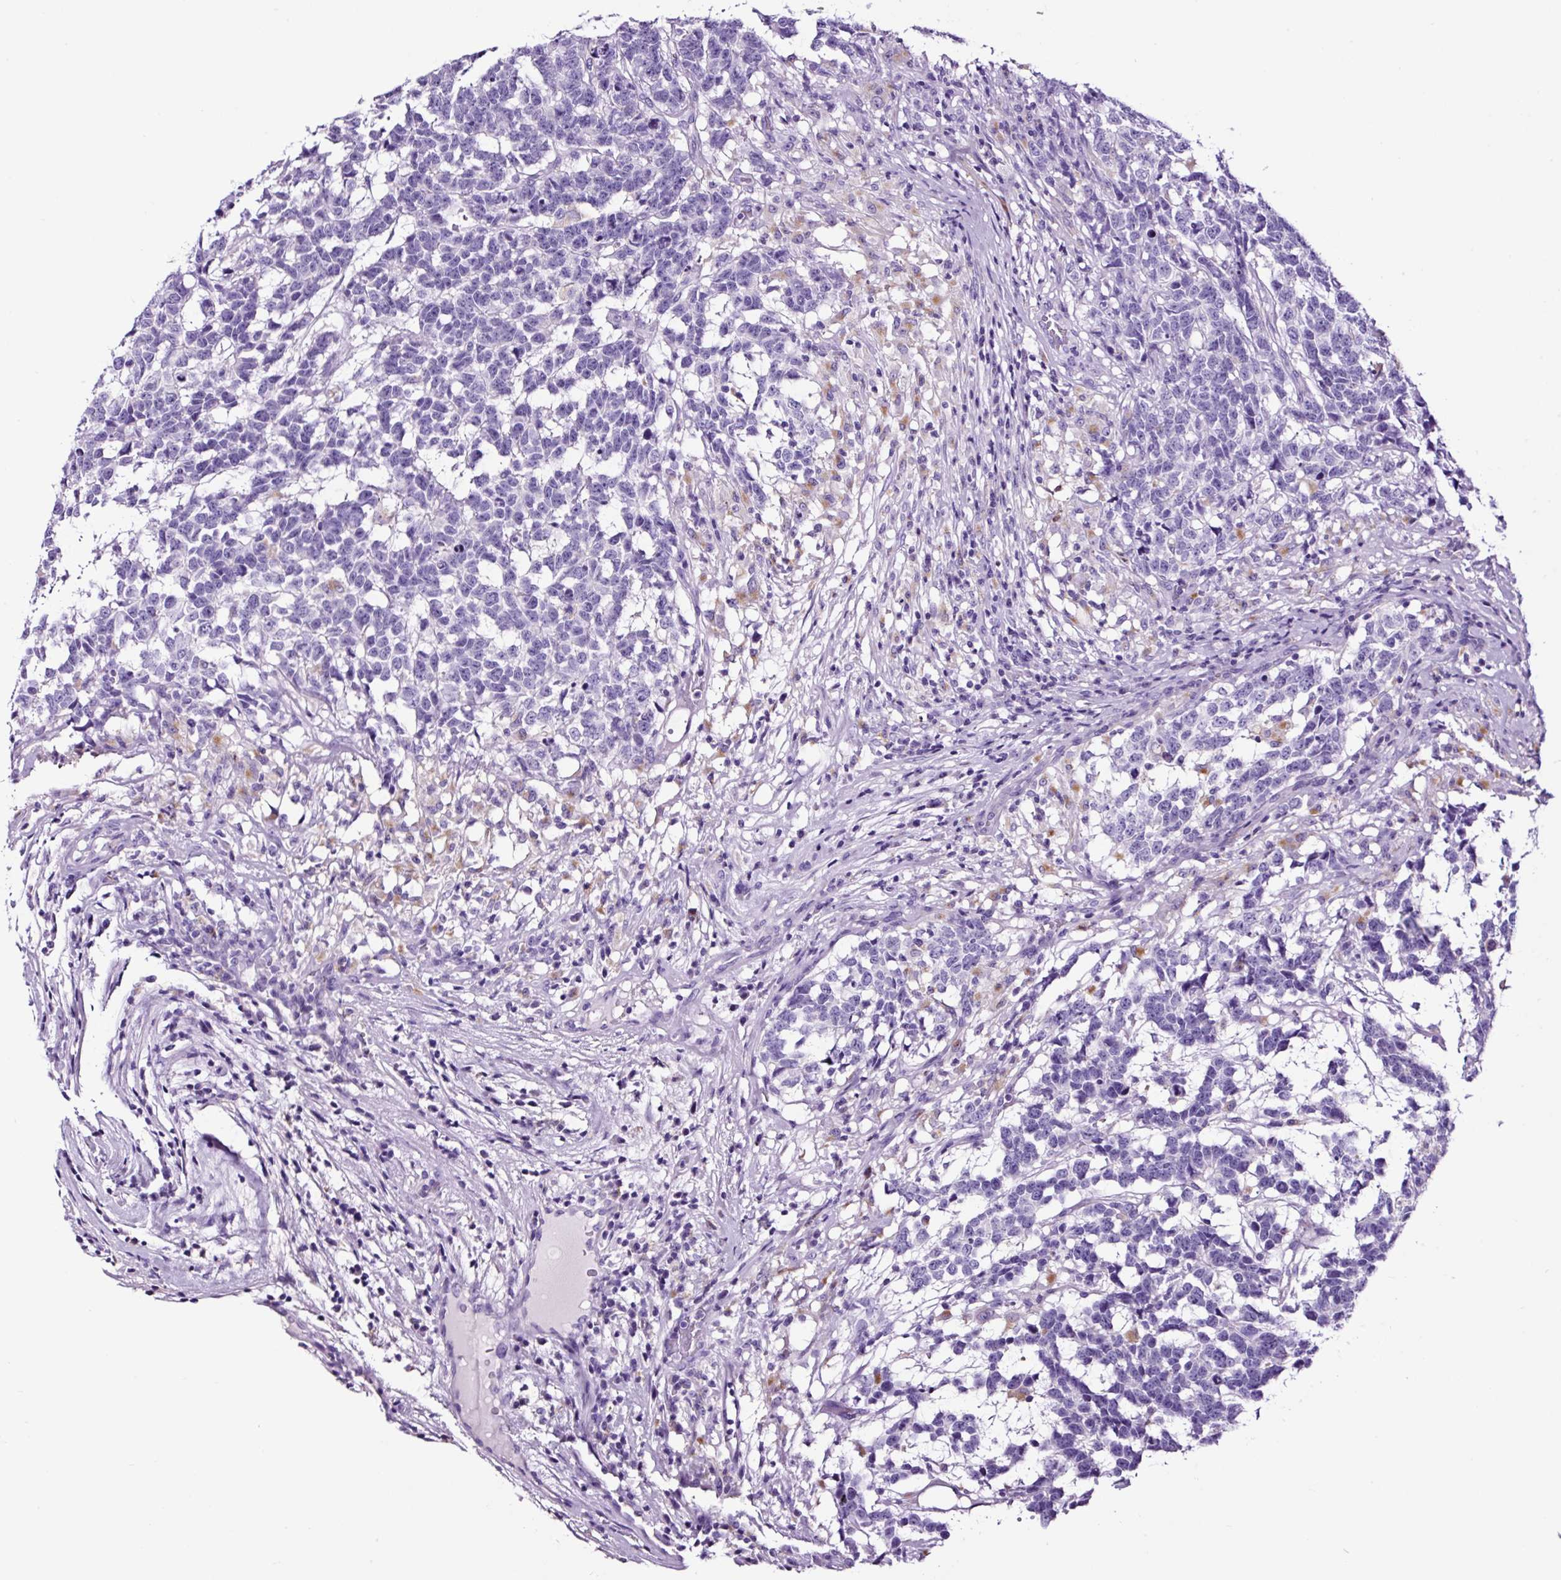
{"staining": {"intensity": "negative", "quantity": "none", "location": "none"}, "tissue": "testis cancer", "cell_type": "Tumor cells", "image_type": "cancer", "snomed": [{"axis": "morphology", "description": "Carcinoma, Embryonal, NOS"}, {"axis": "topography", "description": "Testis"}], "caption": "Immunohistochemistry (IHC) of human embryonal carcinoma (testis) exhibits no positivity in tumor cells. The staining was performed using DAB to visualize the protein expression in brown, while the nuclei were stained in blue with hematoxylin (Magnification: 20x).", "gene": "FBXL7", "patient": {"sex": "male", "age": 26}}